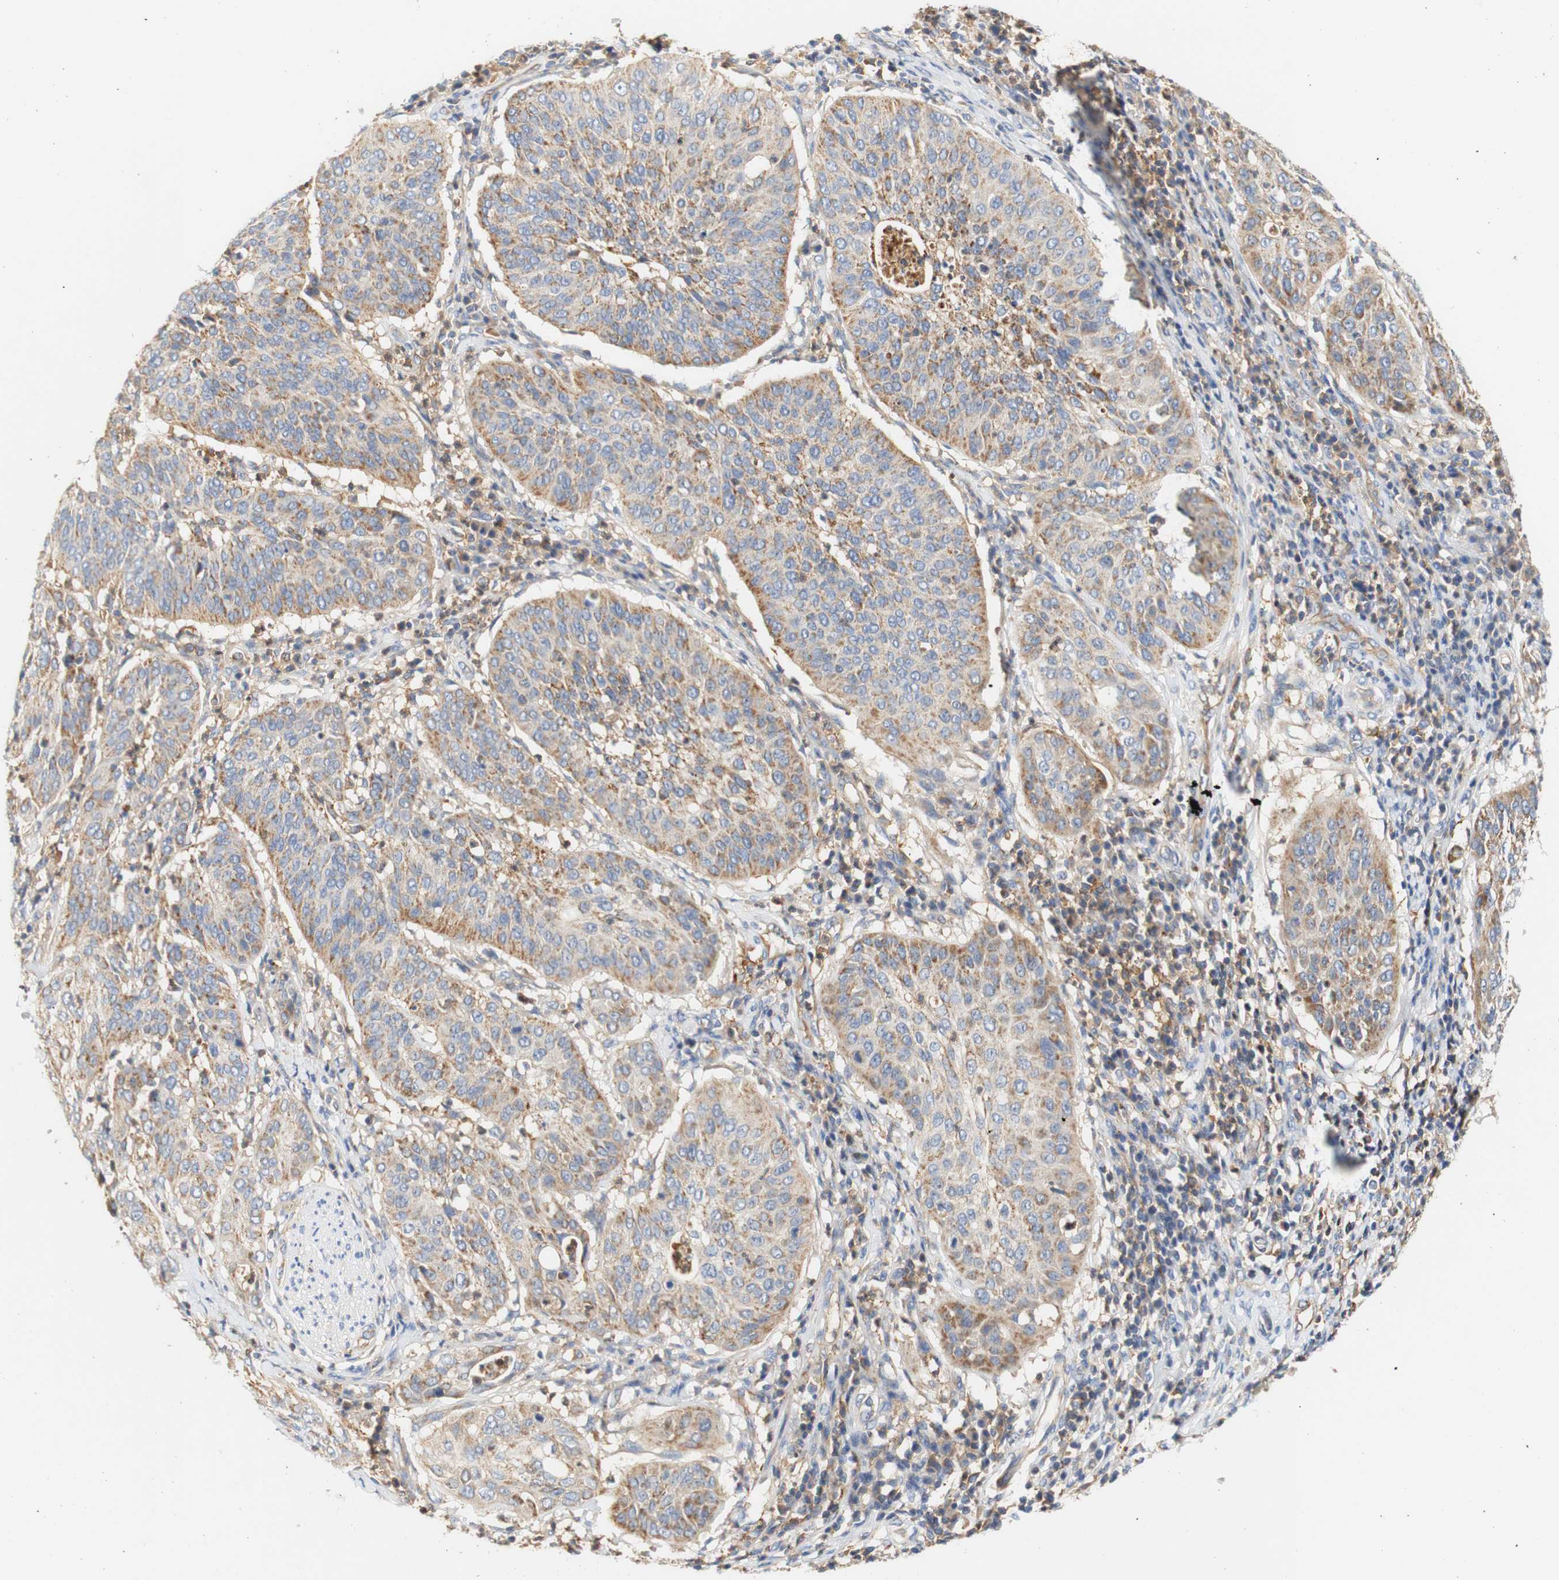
{"staining": {"intensity": "moderate", "quantity": ">75%", "location": "cytoplasmic/membranous"}, "tissue": "cervical cancer", "cell_type": "Tumor cells", "image_type": "cancer", "snomed": [{"axis": "morphology", "description": "Normal tissue, NOS"}, {"axis": "morphology", "description": "Squamous cell carcinoma, NOS"}, {"axis": "topography", "description": "Cervix"}], "caption": "Immunohistochemical staining of squamous cell carcinoma (cervical) shows moderate cytoplasmic/membranous protein expression in about >75% of tumor cells. (Stains: DAB (3,3'-diaminobenzidine) in brown, nuclei in blue, Microscopy: brightfield microscopy at high magnification).", "gene": "PCDH7", "patient": {"sex": "female", "age": 39}}